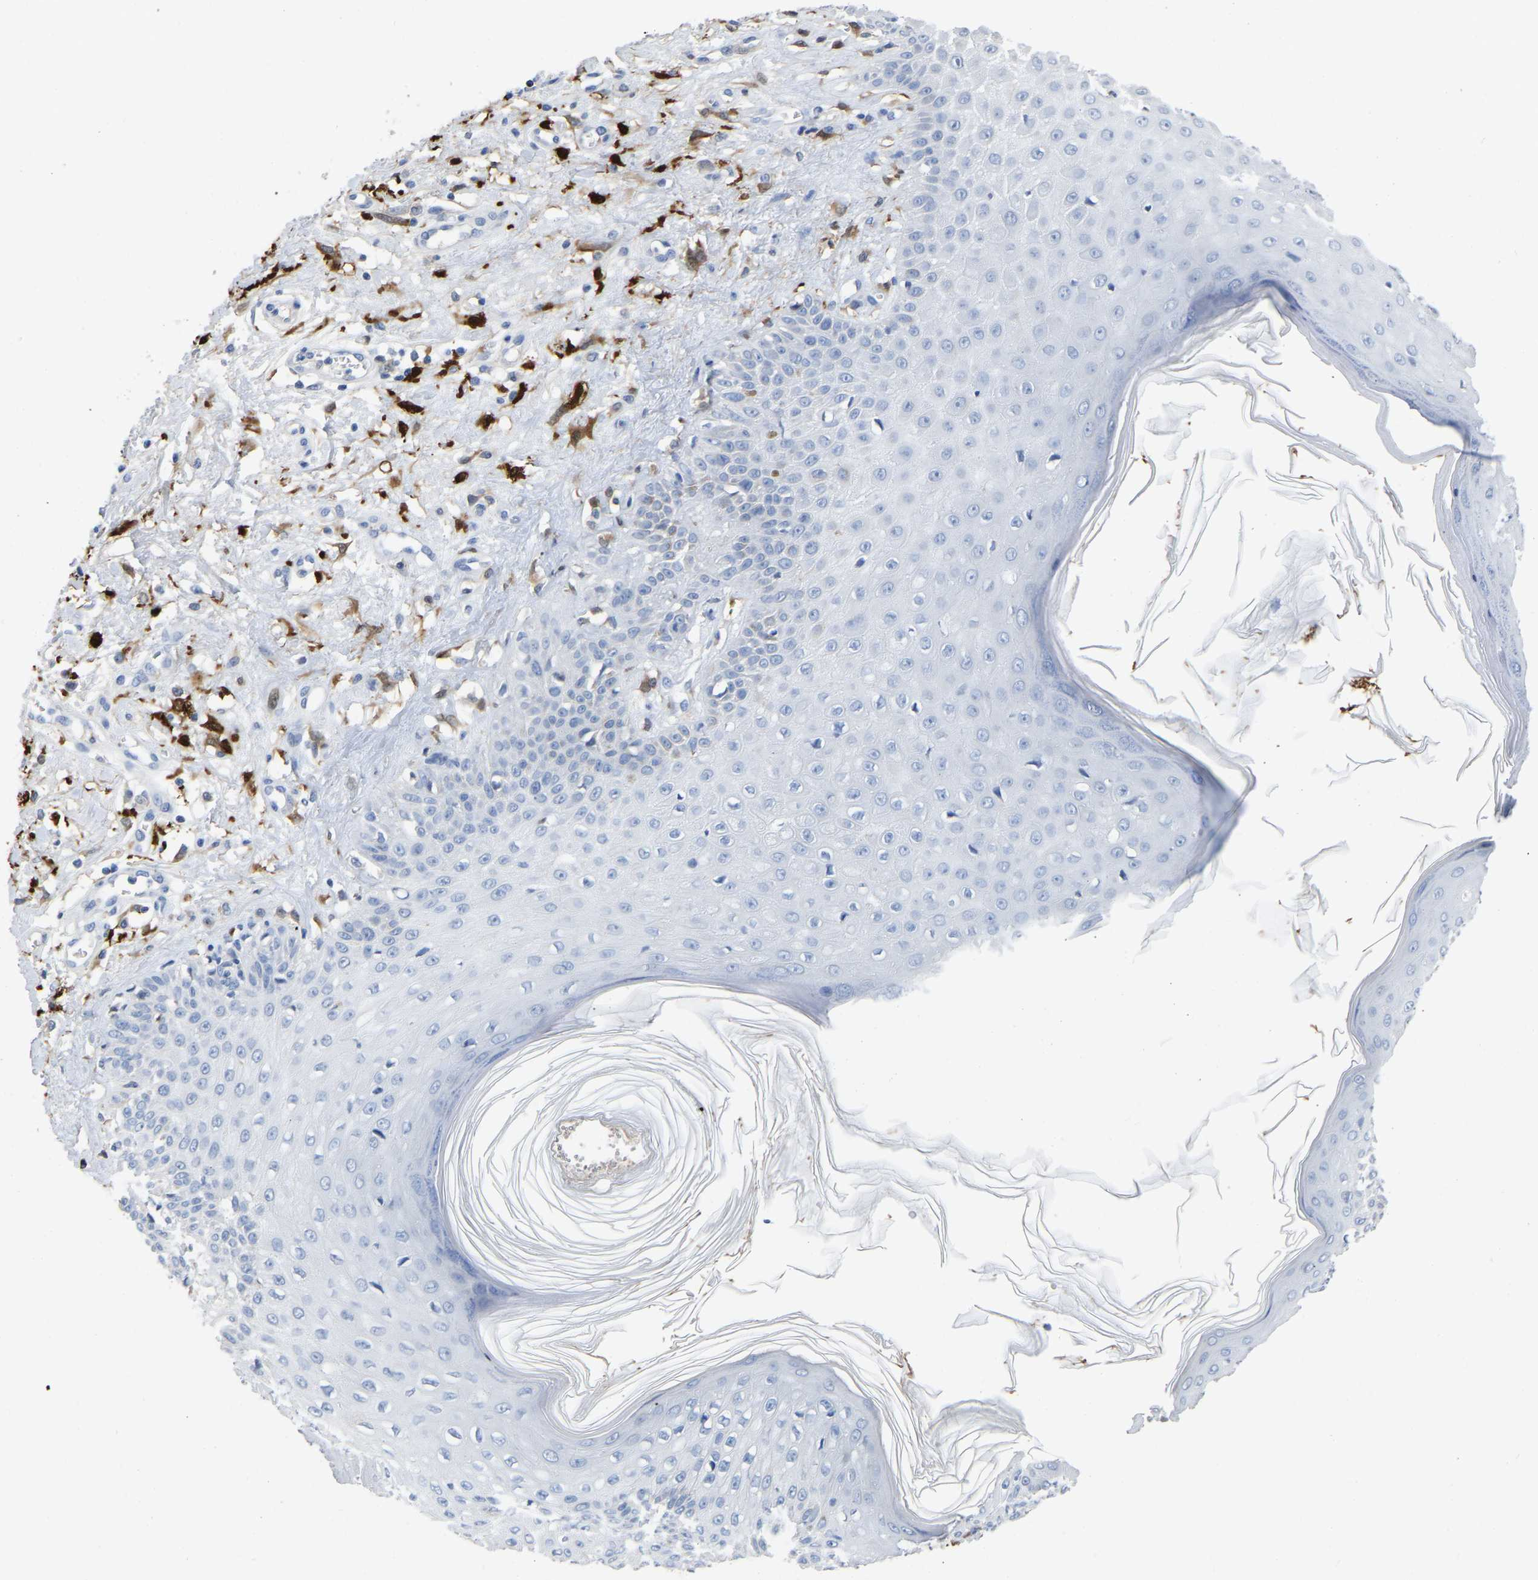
{"staining": {"intensity": "negative", "quantity": "none", "location": "none"}, "tissue": "skin cancer", "cell_type": "Tumor cells", "image_type": "cancer", "snomed": [{"axis": "morphology", "description": "Squamous cell carcinoma, NOS"}, {"axis": "topography", "description": "Skin"}], "caption": "Skin cancer (squamous cell carcinoma) was stained to show a protein in brown. There is no significant staining in tumor cells. (Stains: DAB immunohistochemistry with hematoxylin counter stain, Microscopy: brightfield microscopy at high magnification).", "gene": "ULBP2", "patient": {"sex": "female", "age": 78}}